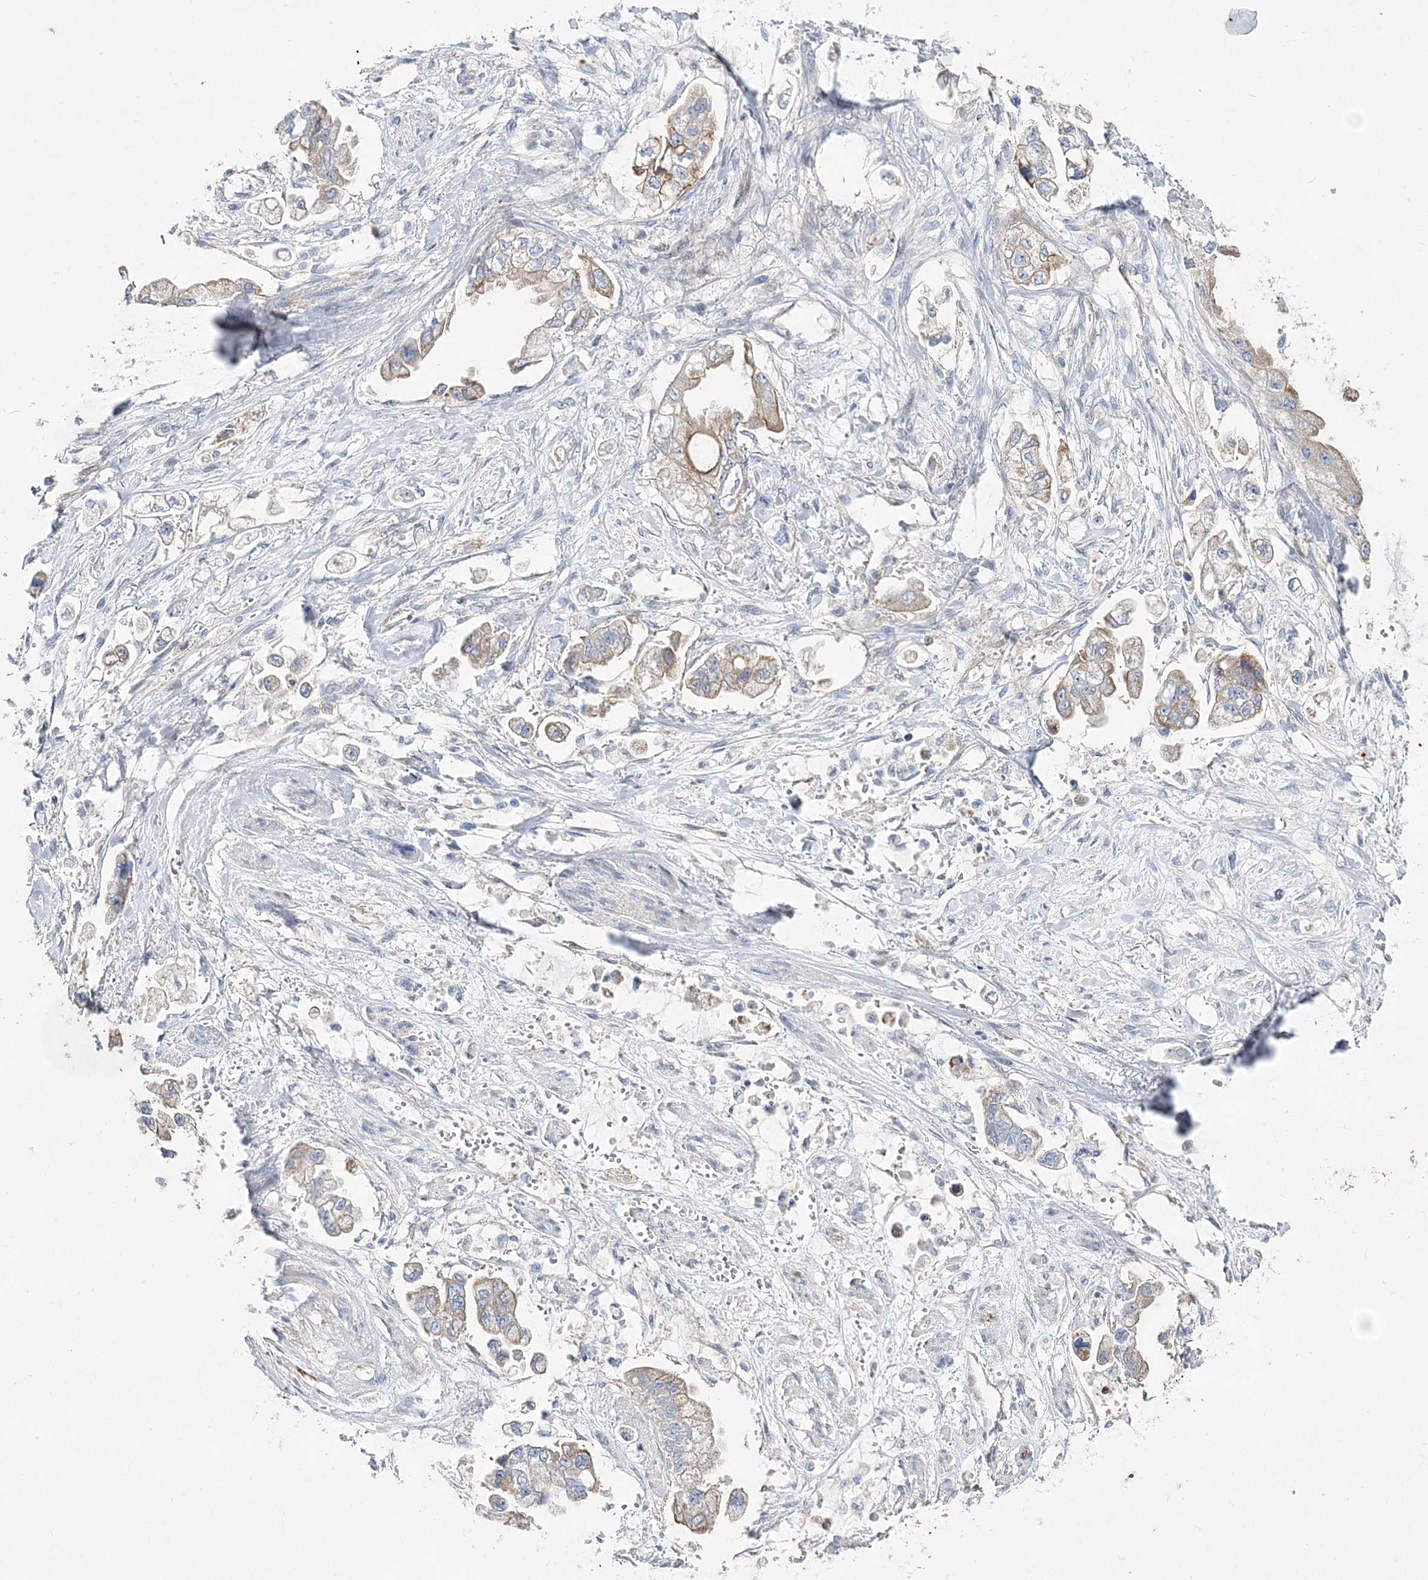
{"staining": {"intensity": "moderate", "quantity": "25%-75%", "location": "cytoplasmic/membranous"}, "tissue": "stomach cancer", "cell_type": "Tumor cells", "image_type": "cancer", "snomed": [{"axis": "morphology", "description": "Adenocarcinoma, NOS"}, {"axis": "topography", "description": "Stomach"}], "caption": "High-power microscopy captured an immunohistochemistry micrograph of stomach cancer (adenocarcinoma), revealing moderate cytoplasmic/membranous positivity in approximately 25%-75% of tumor cells. (DAB = brown stain, brightfield microscopy at high magnification).", "gene": "ANO1", "patient": {"sex": "male", "age": 62}}